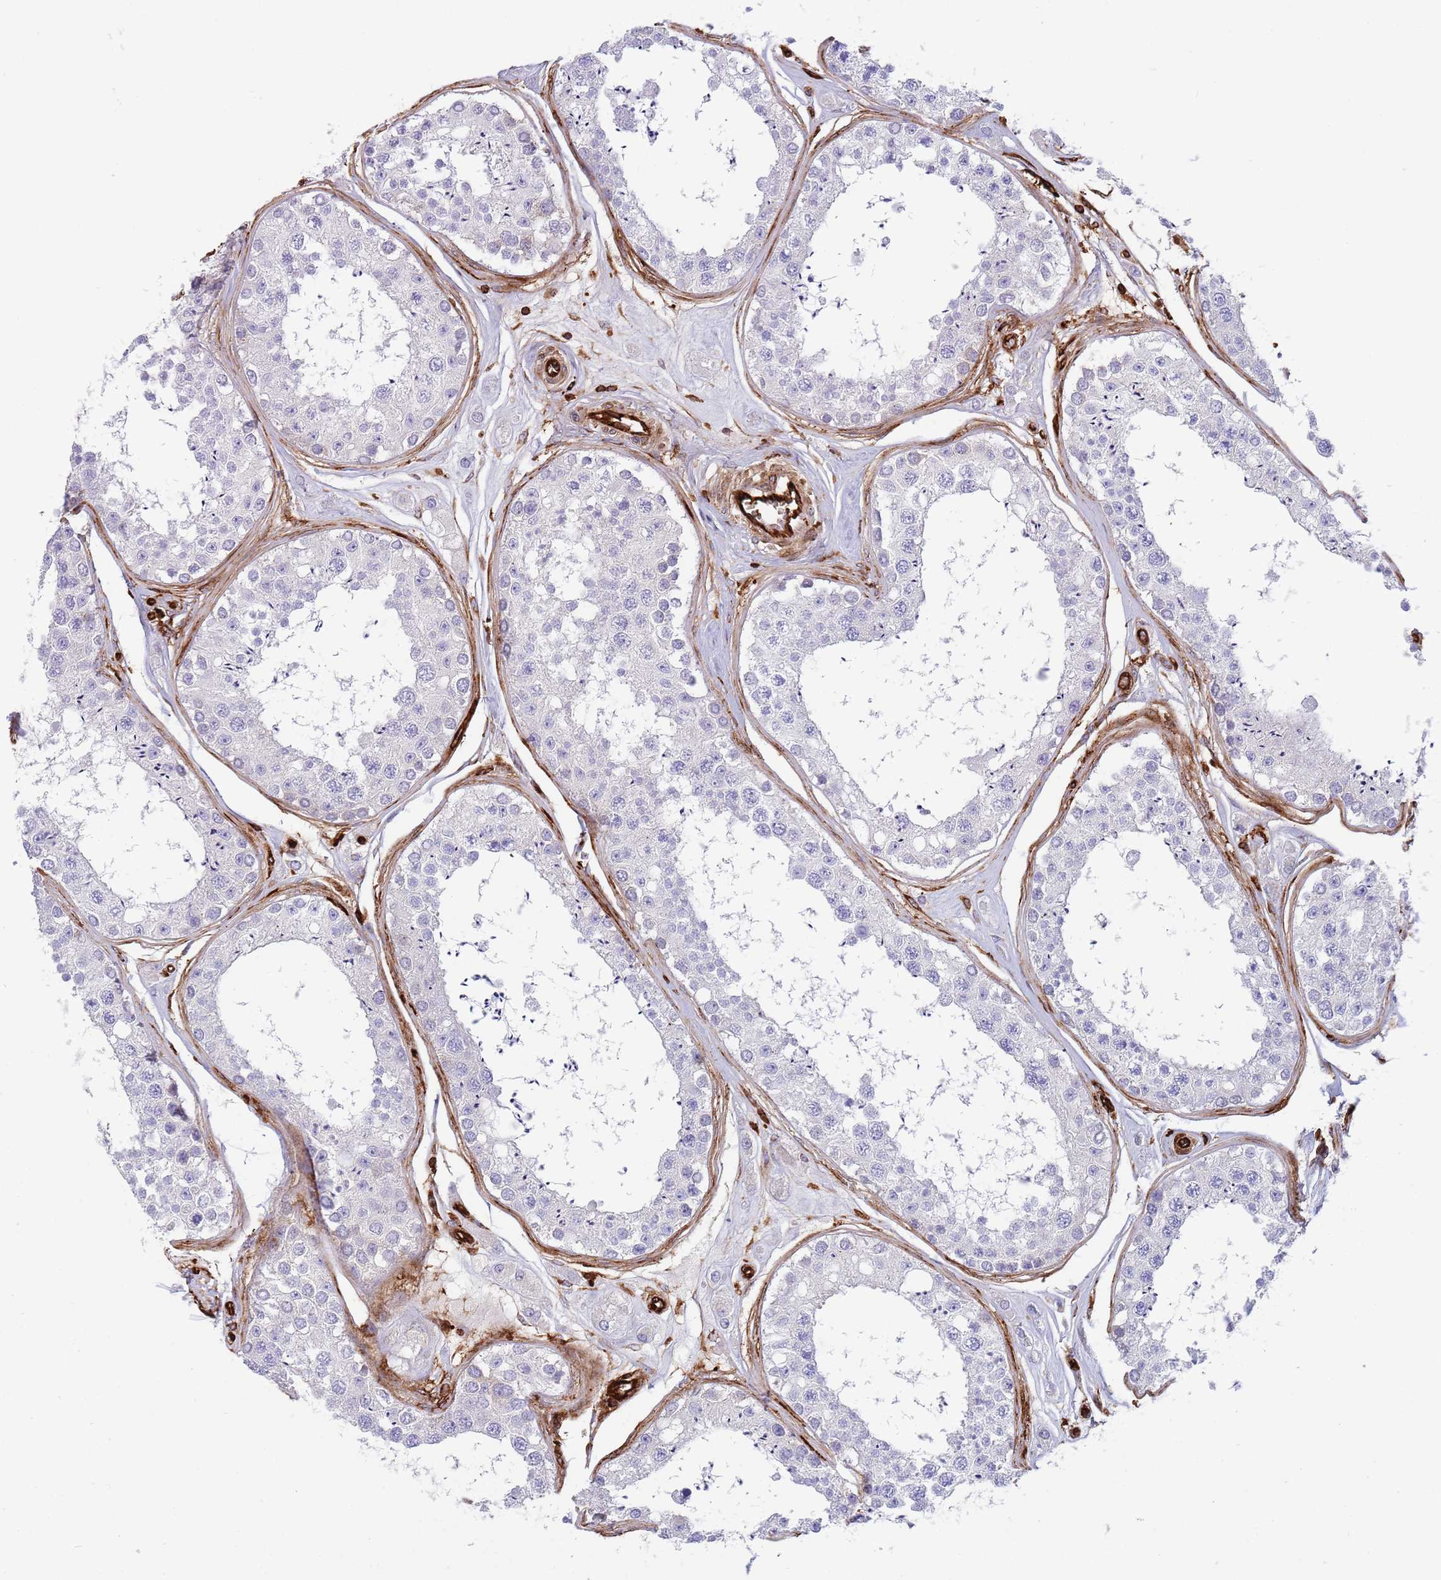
{"staining": {"intensity": "negative", "quantity": "none", "location": "none"}, "tissue": "testis", "cell_type": "Cells in seminiferous ducts", "image_type": "normal", "snomed": [{"axis": "morphology", "description": "Normal tissue, NOS"}, {"axis": "topography", "description": "Testis"}], "caption": "Immunohistochemical staining of unremarkable human testis displays no significant expression in cells in seminiferous ducts.", "gene": "KBTBD6", "patient": {"sex": "male", "age": 25}}